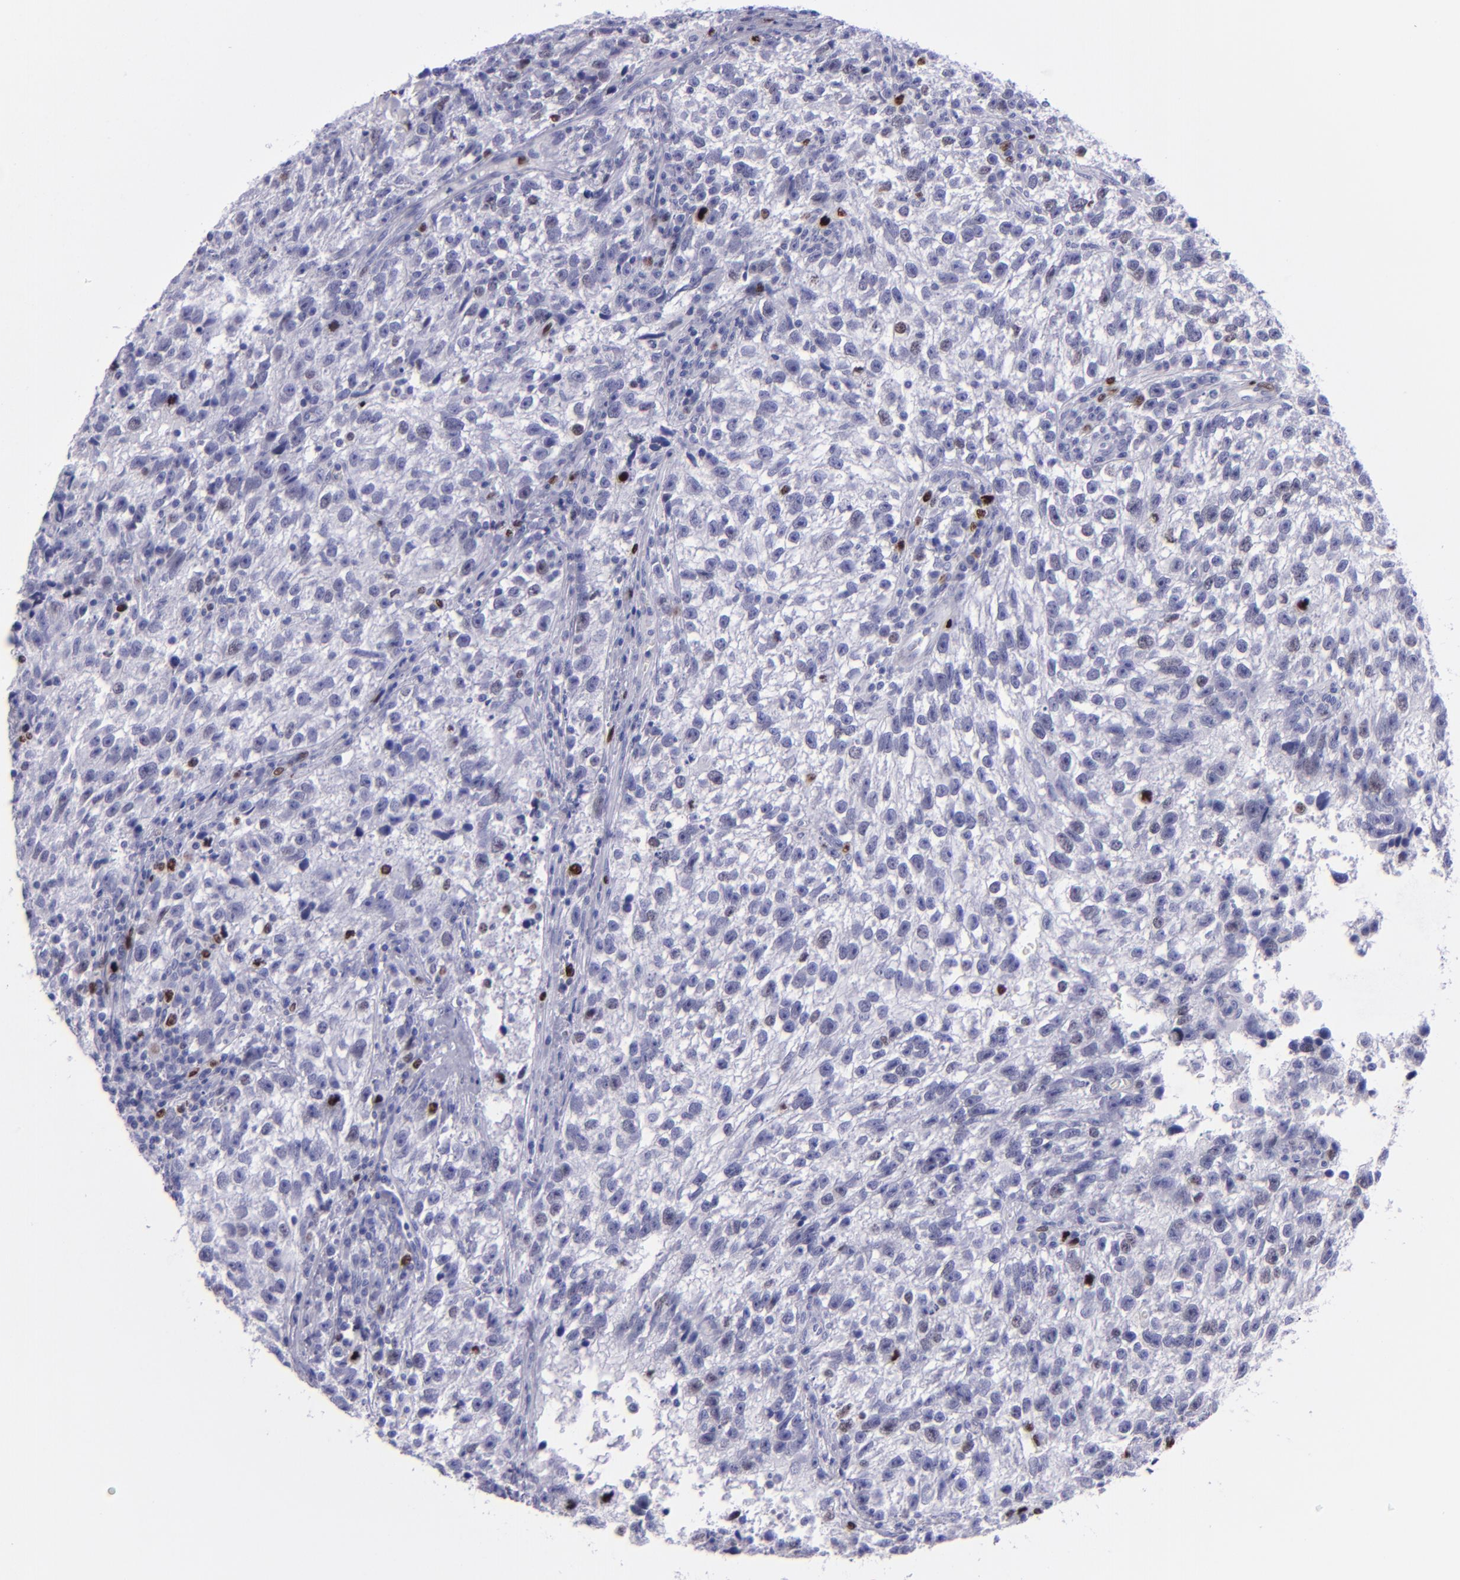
{"staining": {"intensity": "strong", "quantity": "<25%", "location": "nuclear"}, "tissue": "testis cancer", "cell_type": "Tumor cells", "image_type": "cancer", "snomed": [{"axis": "morphology", "description": "Seminoma, NOS"}, {"axis": "topography", "description": "Testis"}], "caption": "A brown stain labels strong nuclear positivity of a protein in seminoma (testis) tumor cells.", "gene": "TOP2A", "patient": {"sex": "male", "age": 38}}